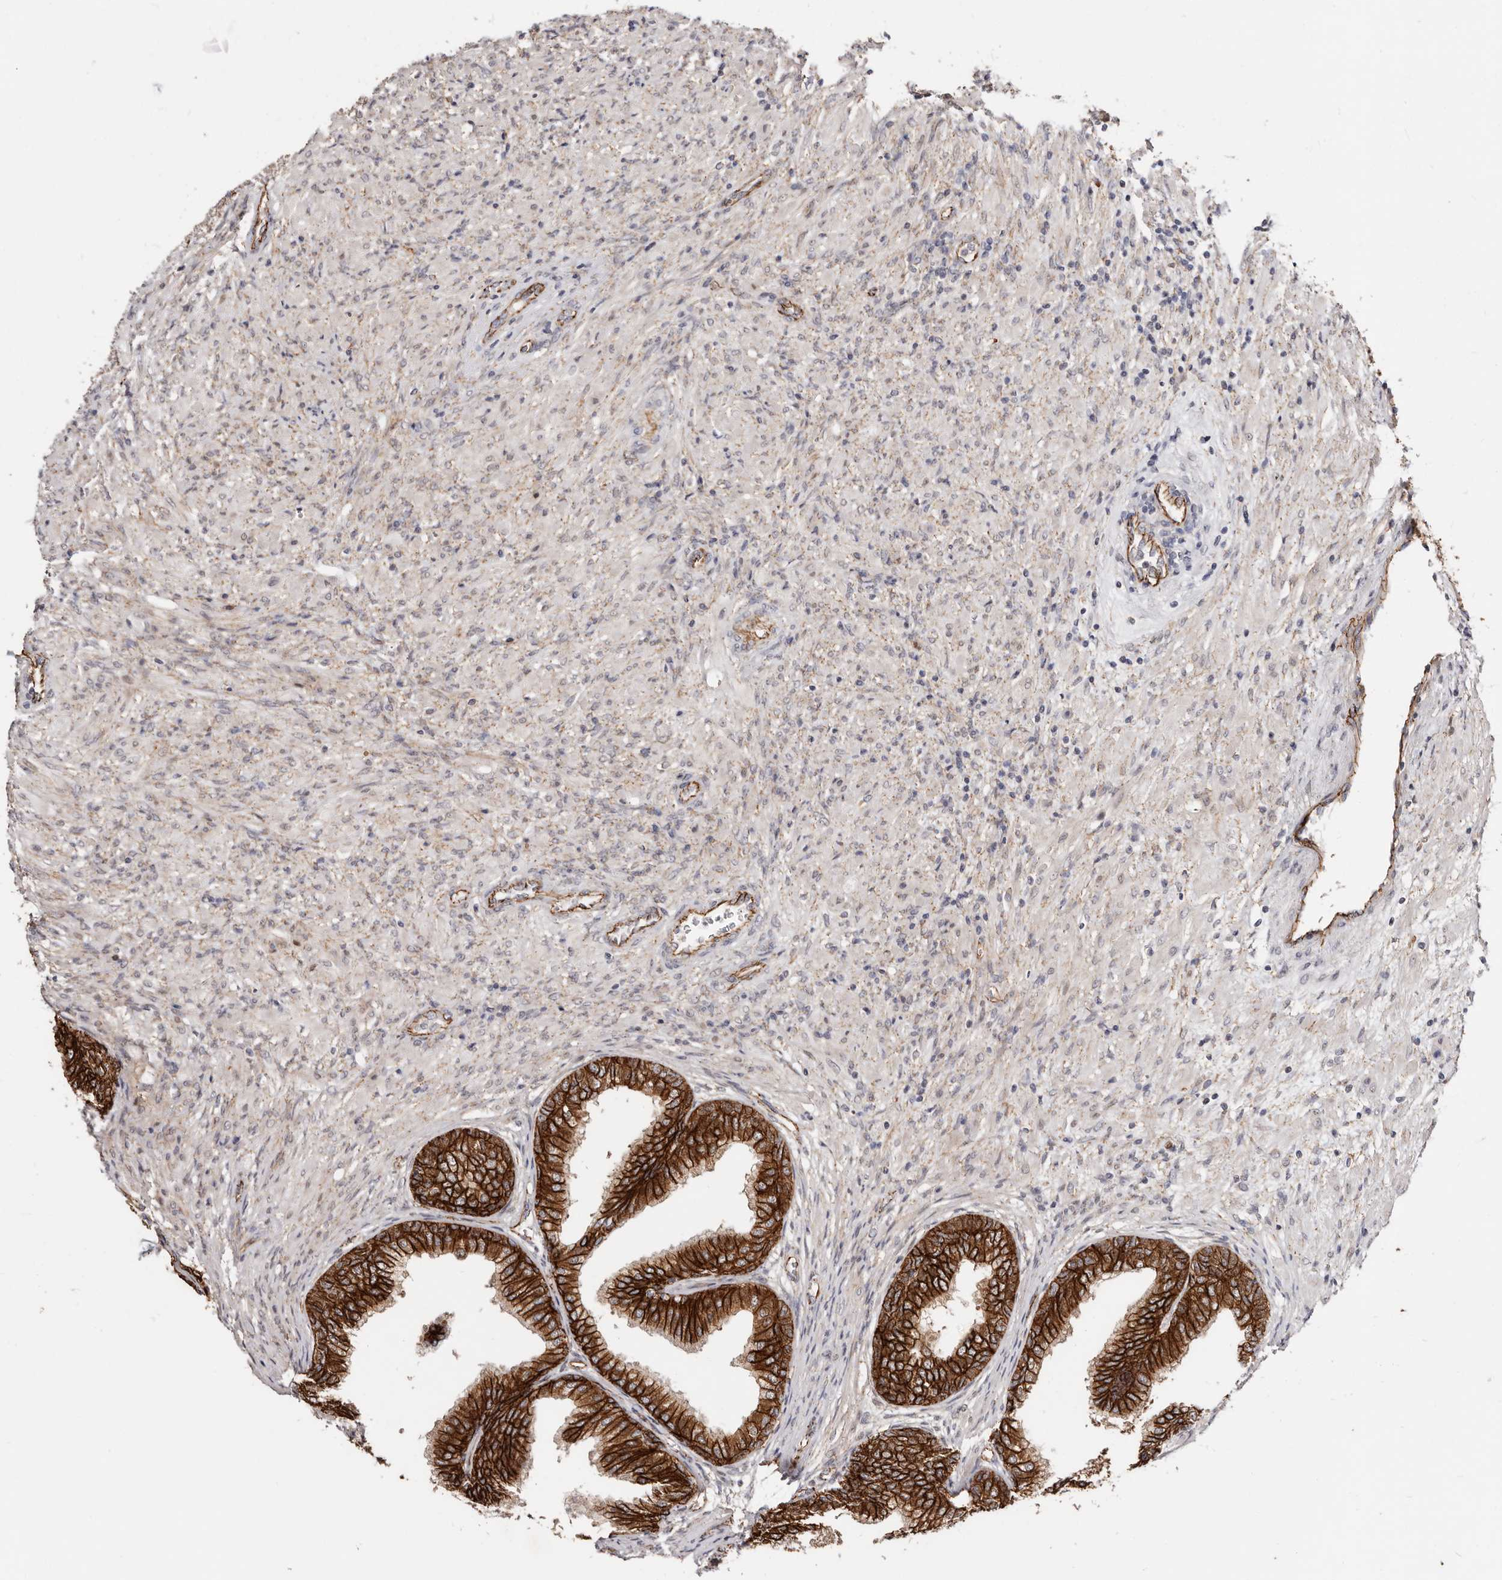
{"staining": {"intensity": "strong", "quantity": ">75%", "location": "cytoplasmic/membranous"}, "tissue": "prostate", "cell_type": "Glandular cells", "image_type": "normal", "snomed": [{"axis": "morphology", "description": "Normal tissue, NOS"}, {"axis": "topography", "description": "Prostate"}], "caption": "Strong cytoplasmic/membranous positivity for a protein is seen in approximately >75% of glandular cells of normal prostate using immunohistochemistry (IHC).", "gene": "CTNNB1", "patient": {"sex": "male", "age": 76}}